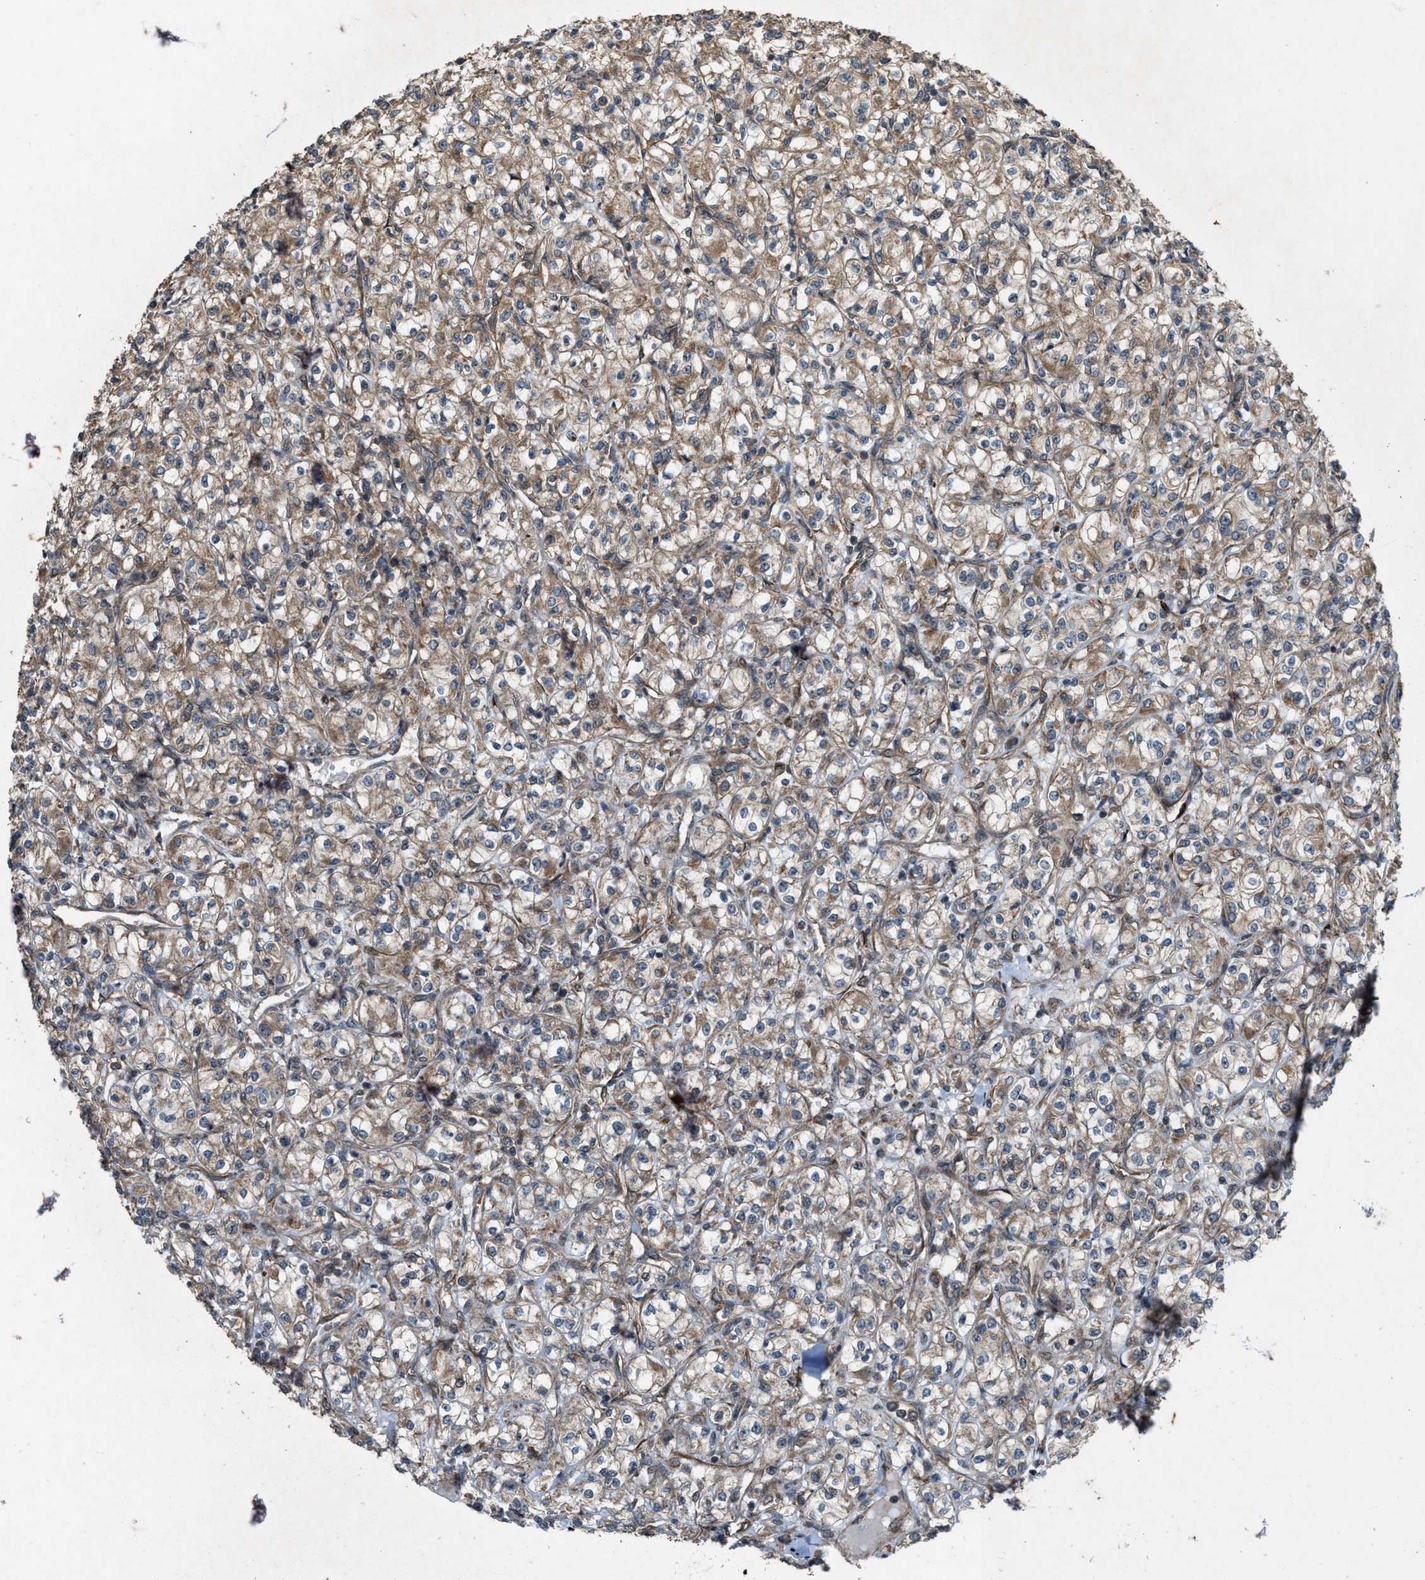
{"staining": {"intensity": "moderate", "quantity": ">75%", "location": "cytoplasmic/membranous"}, "tissue": "renal cancer", "cell_type": "Tumor cells", "image_type": "cancer", "snomed": [{"axis": "morphology", "description": "Adenocarcinoma, NOS"}, {"axis": "topography", "description": "Kidney"}], "caption": "Protein staining displays moderate cytoplasmic/membranous positivity in about >75% of tumor cells in renal cancer (adenocarcinoma).", "gene": "LRRC72", "patient": {"sex": "male", "age": 77}}